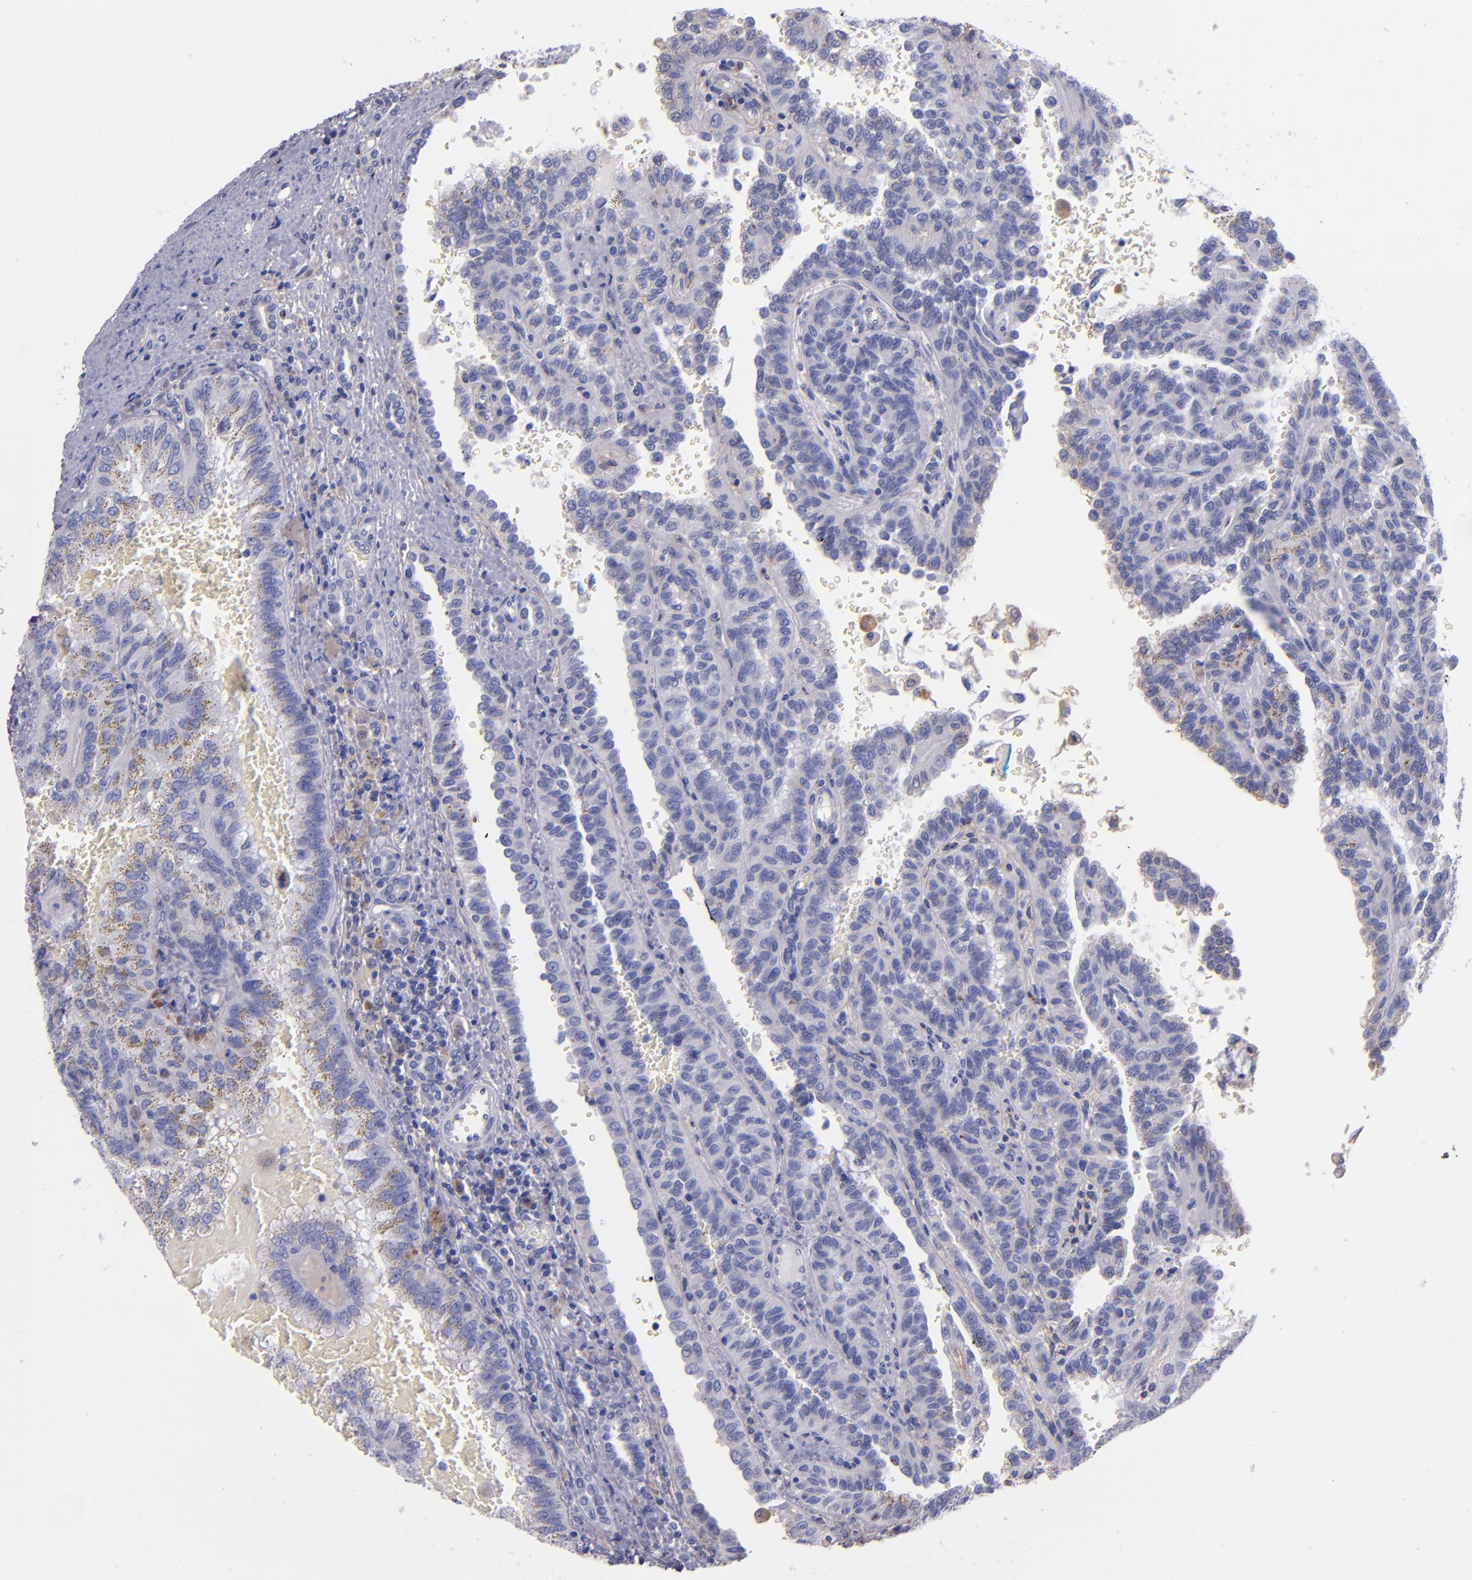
{"staining": {"intensity": "negative", "quantity": "none", "location": "none"}, "tissue": "renal cancer", "cell_type": "Tumor cells", "image_type": "cancer", "snomed": [{"axis": "morphology", "description": "Inflammation, NOS"}, {"axis": "morphology", "description": "Adenocarcinoma, NOS"}, {"axis": "topography", "description": "Kidney"}], "caption": "Human renal cancer (adenocarcinoma) stained for a protein using immunohistochemistry displays no expression in tumor cells.", "gene": "IVL", "patient": {"sex": "male", "age": 68}}